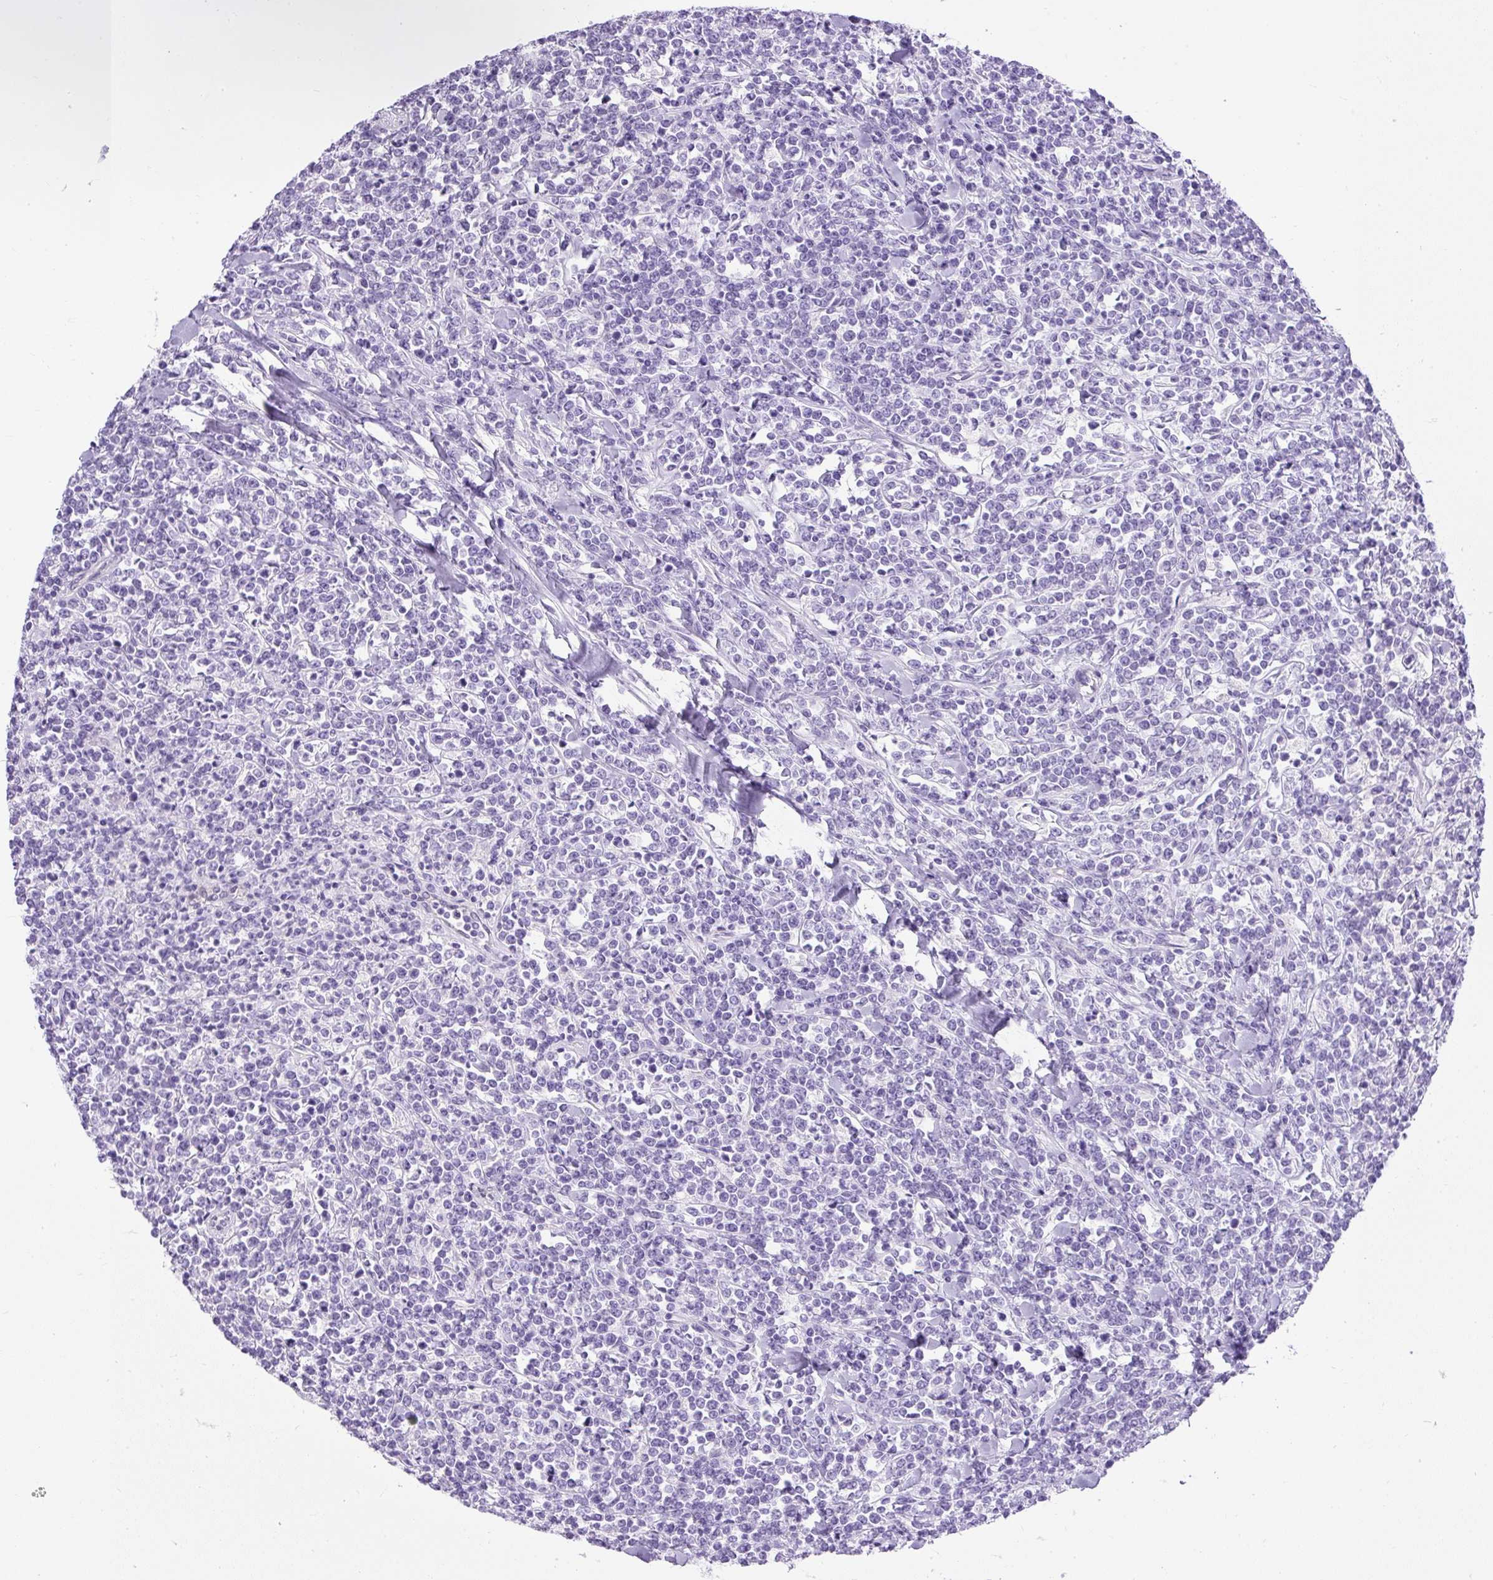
{"staining": {"intensity": "negative", "quantity": "none", "location": "none"}, "tissue": "lymphoma", "cell_type": "Tumor cells", "image_type": "cancer", "snomed": [{"axis": "morphology", "description": "Malignant lymphoma, non-Hodgkin's type, High grade"}, {"axis": "topography", "description": "Small intestine"}, {"axis": "topography", "description": "Colon"}], "caption": "Human lymphoma stained for a protein using immunohistochemistry (IHC) demonstrates no expression in tumor cells.", "gene": "UPP1", "patient": {"sex": "male", "age": 8}}